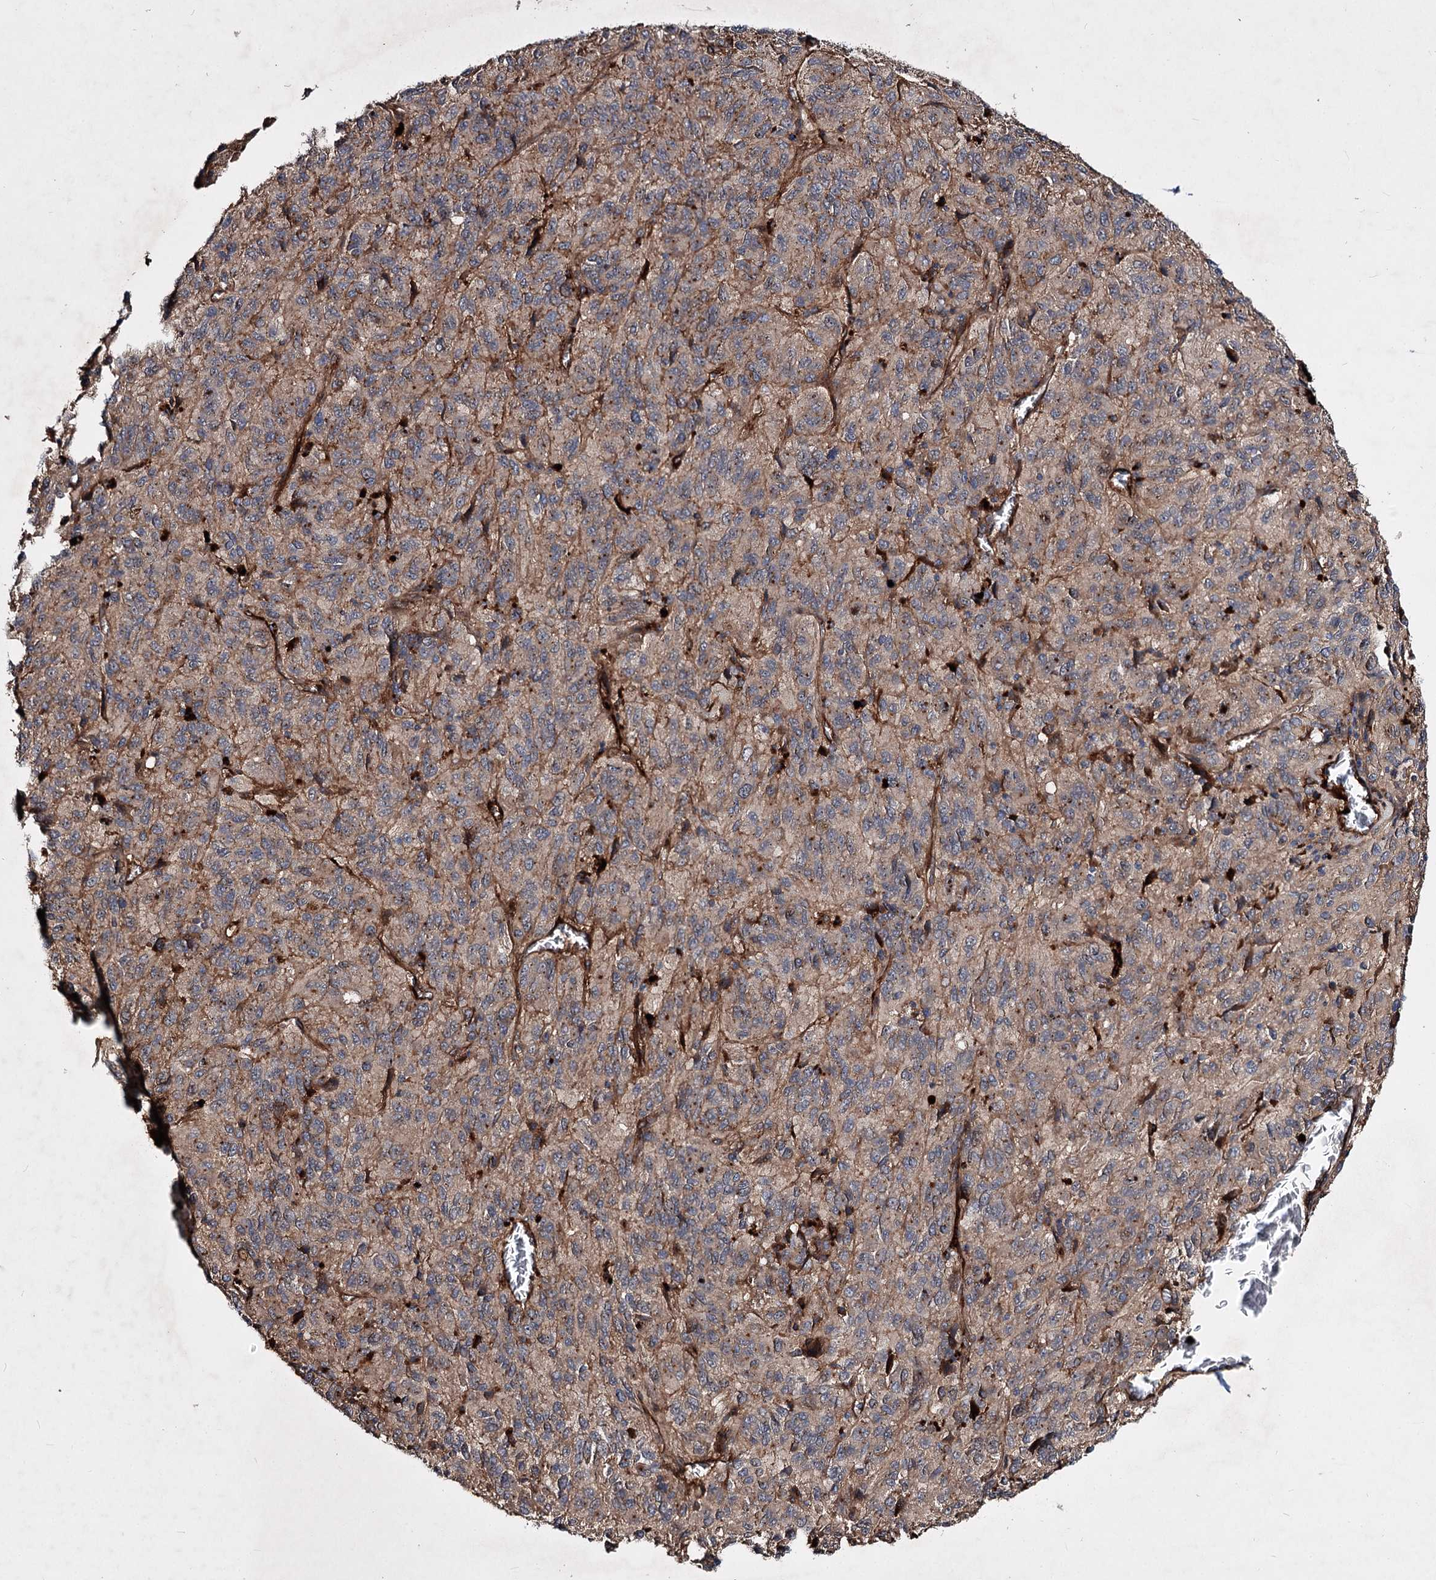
{"staining": {"intensity": "weak", "quantity": "25%-75%", "location": "cytoplasmic/membranous"}, "tissue": "melanoma", "cell_type": "Tumor cells", "image_type": "cancer", "snomed": [{"axis": "morphology", "description": "Malignant melanoma, Metastatic site"}, {"axis": "topography", "description": "Lung"}], "caption": "Human melanoma stained for a protein (brown) displays weak cytoplasmic/membranous positive expression in about 25%-75% of tumor cells.", "gene": "MINDY3", "patient": {"sex": "male", "age": 64}}